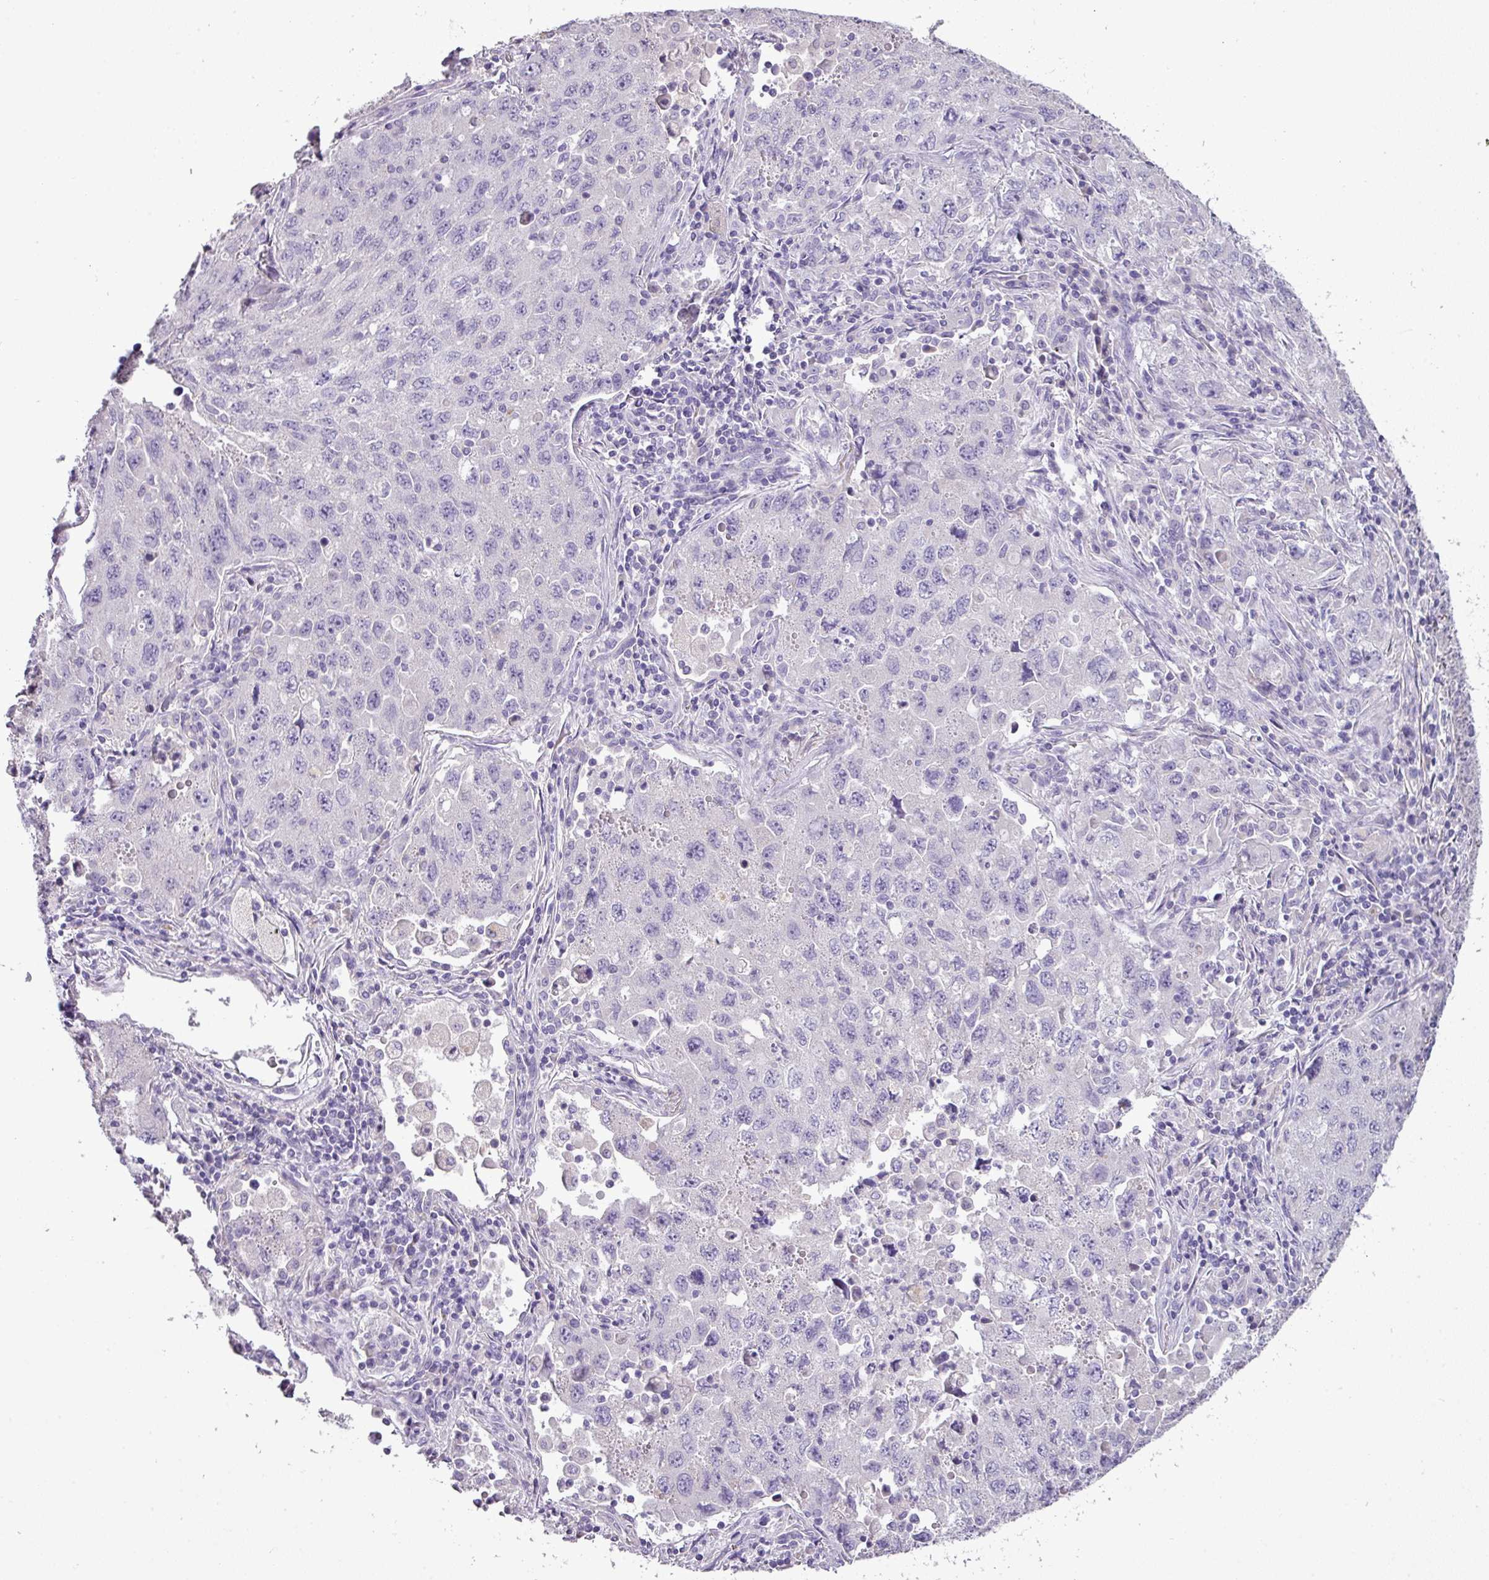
{"staining": {"intensity": "negative", "quantity": "none", "location": "none"}, "tissue": "lung cancer", "cell_type": "Tumor cells", "image_type": "cancer", "snomed": [{"axis": "morphology", "description": "Adenocarcinoma, NOS"}, {"axis": "topography", "description": "Lung"}], "caption": "The photomicrograph reveals no staining of tumor cells in lung cancer (adenocarcinoma). The staining is performed using DAB (3,3'-diaminobenzidine) brown chromogen with nuclei counter-stained in using hematoxylin.", "gene": "BRINP2", "patient": {"sex": "female", "age": 57}}